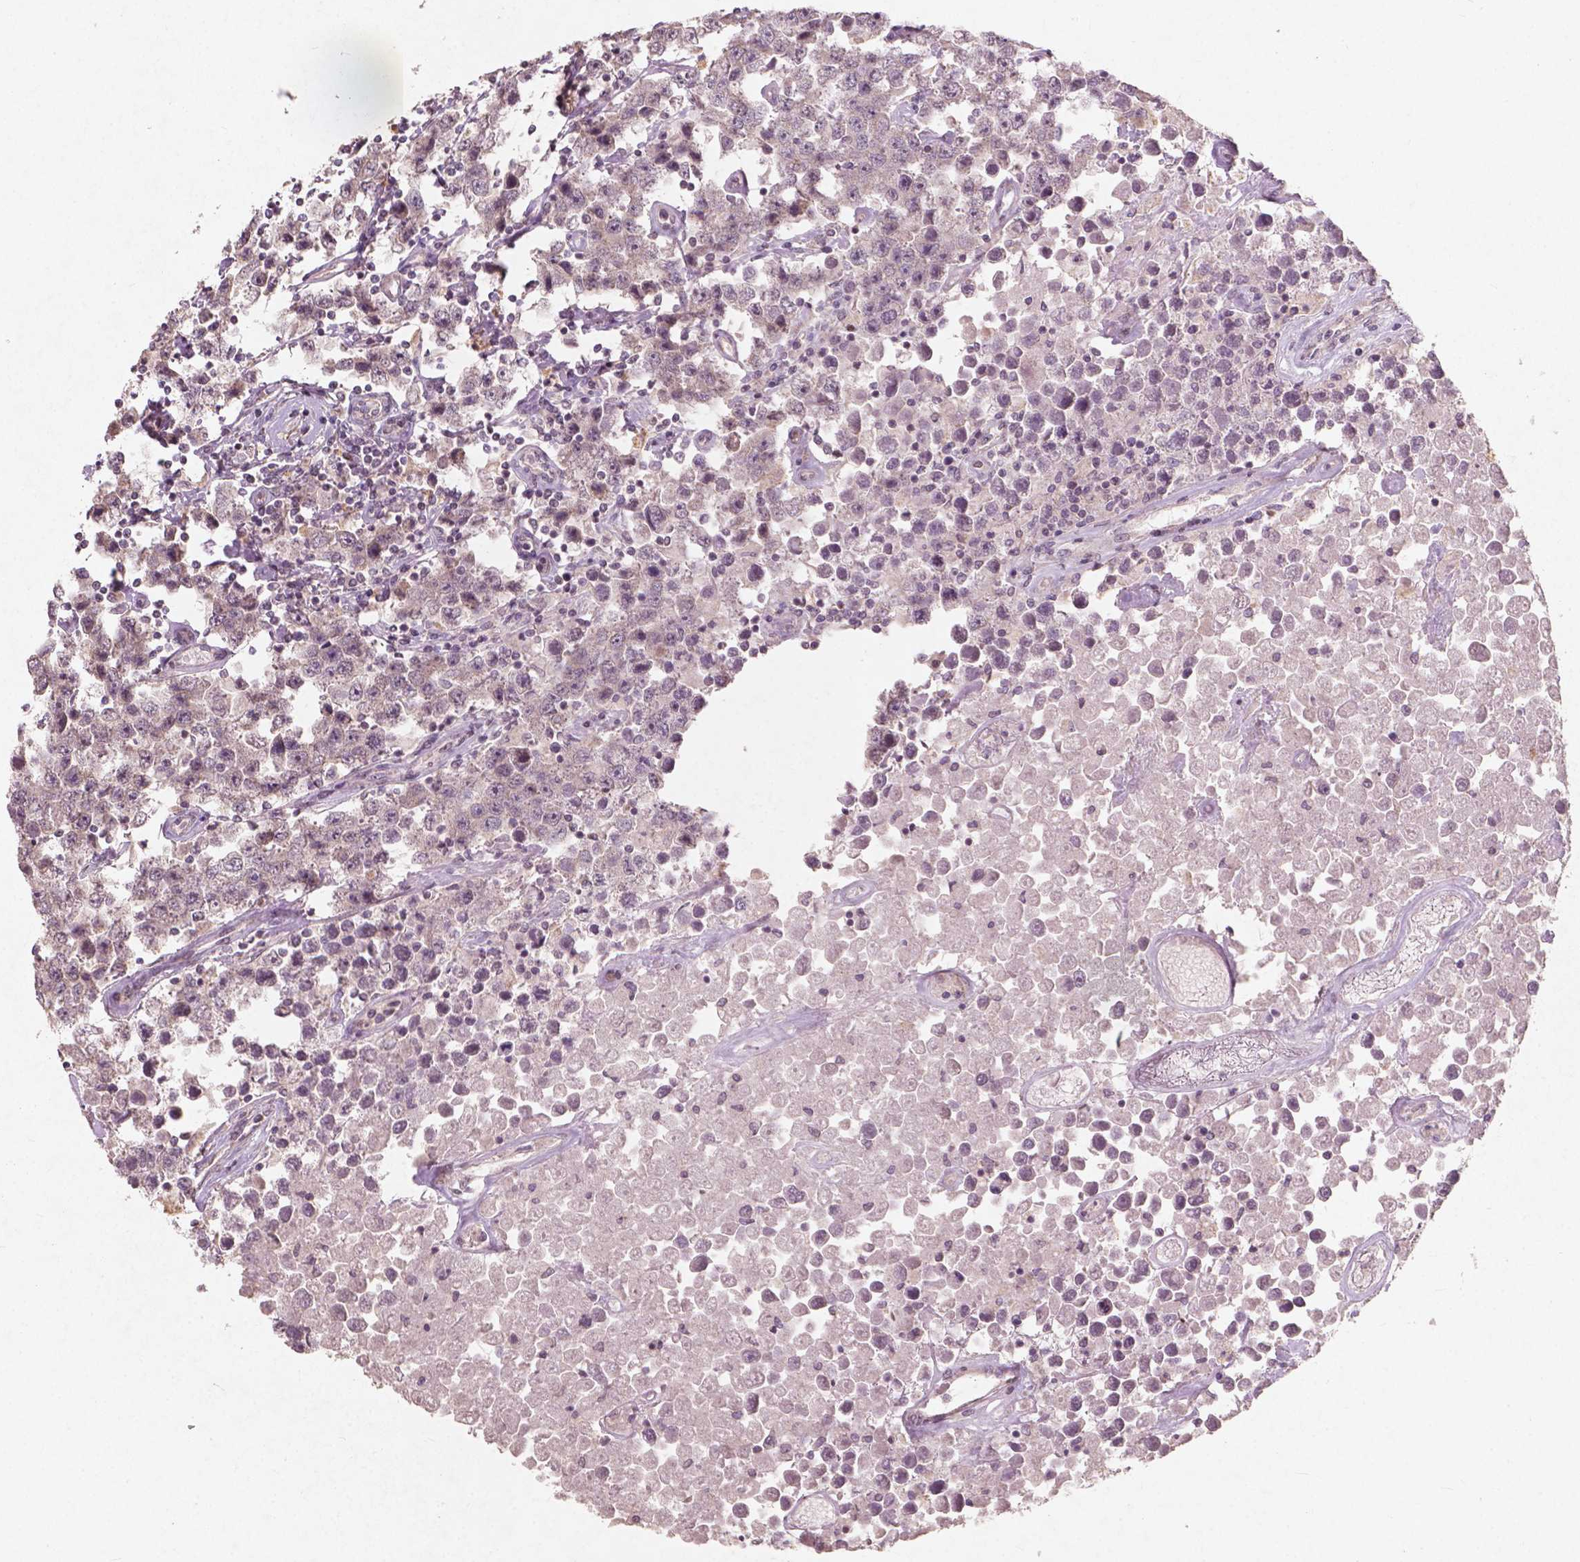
{"staining": {"intensity": "negative", "quantity": "none", "location": "none"}, "tissue": "testis cancer", "cell_type": "Tumor cells", "image_type": "cancer", "snomed": [{"axis": "morphology", "description": "Seminoma, NOS"}, {"axis": "topography", "description": "Testis"}], "caption": "Tumor cells are negative for brown protein staining in testis seminoma.", "gene": "SMAD2", "patient": {"sex": "male", "age": 52}}